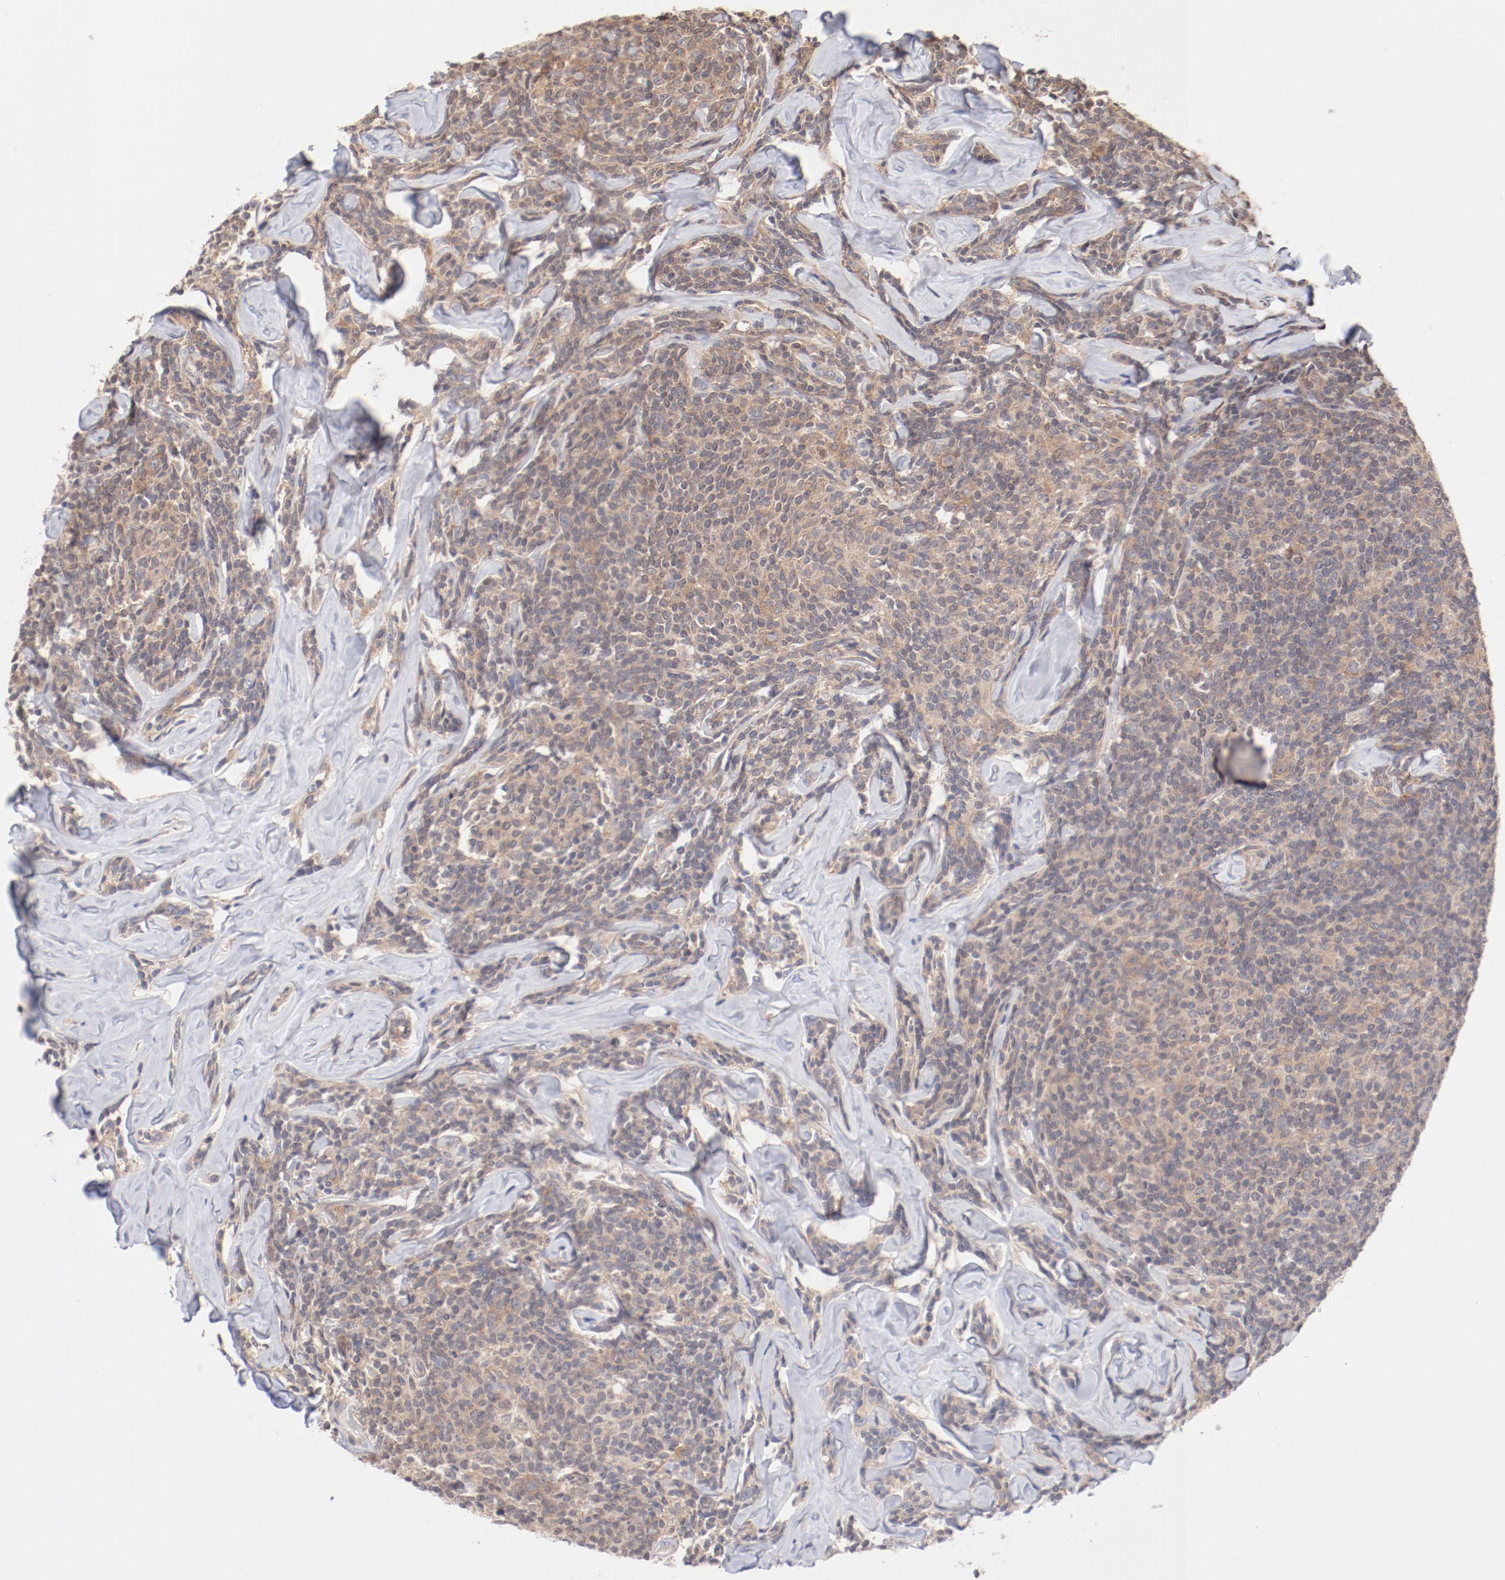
{"staining": {"intensity": "weak", "quantity": "25%-75%", "location": "cytoplasmic/membranous"}, "tissue": "lymphoma", "cell_type": "Tumor cells", "image_type": "cancer", "snomed": [{"axis": "morphology", "description": "Malignant lymphoma, non-Hodgkin's type, Low grade"}, {"axis": "topography", "description": "Lymph node"}], "caption": "High-magnification brightfield microscopy of malignant lymphoma, non-Hodgkin's type (low-grade) stained with DAB (brown) and counterstained with hematoxylin (blue). tumor cells exhibit weak cytoplasmic/membranous positivity is appreciated in about25%-75% of cells.", "gene": "SETD3", "patient": {"sex": "female", "age": 56}}